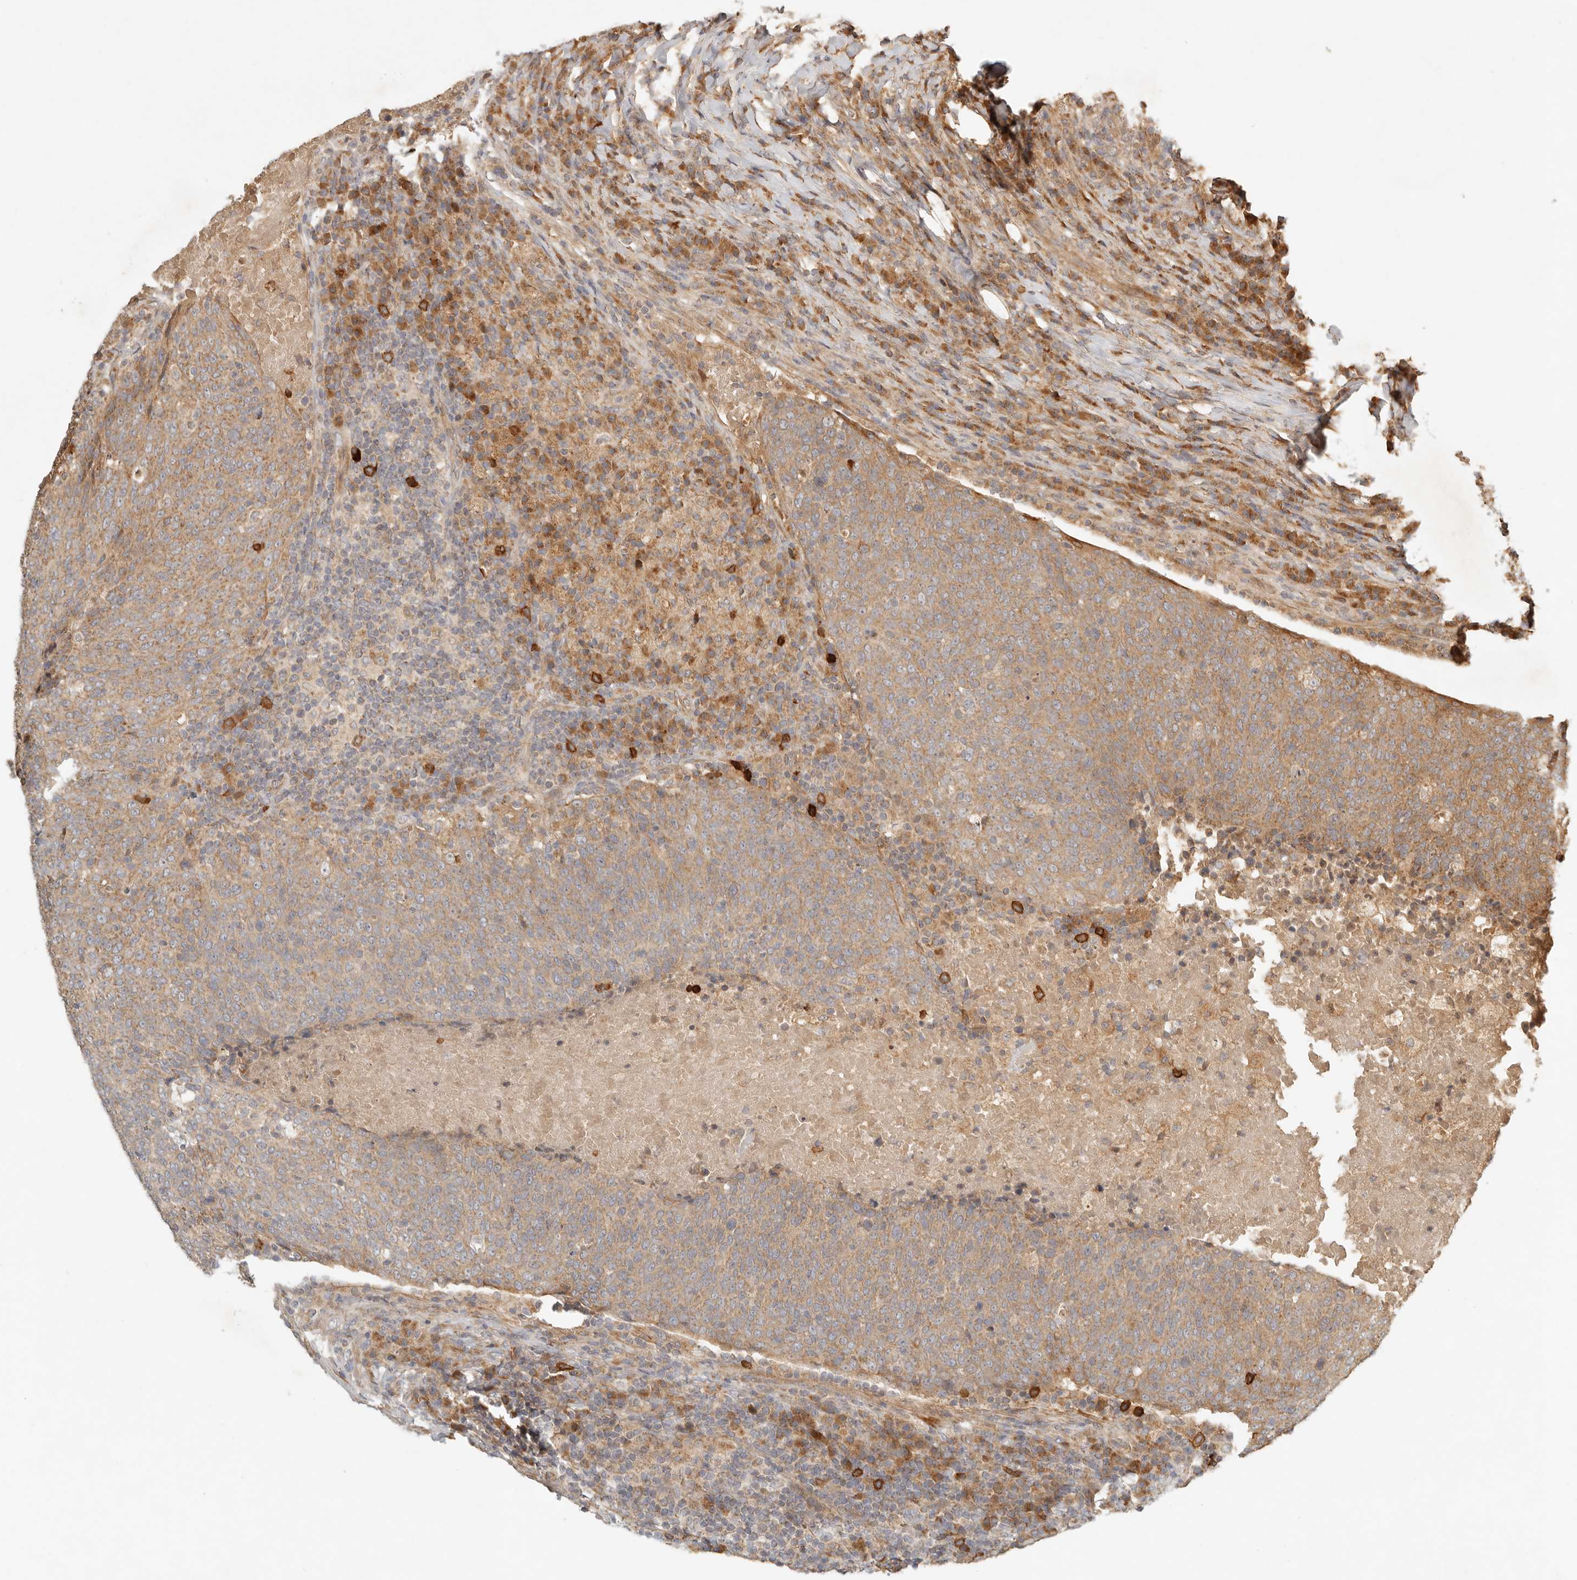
{"staining": {"intensity": "moderate", "quantity": ">75%", "location": "cytoplasmic/membranous"}, "tissue": "head and neck cancer", "cell_type": "Tumor cells", "image_type": "cancer", "snomed": [{"axis": "morphology", "description": "Squamous cell carcinoma, NOS"}, {"axis": "morphology", "description": "Squamous cell carcinoma, metastatic, NOS"}, {"axis": "topography", "description": "Lymph node"}, {"axis": "topography", "description": "Head-Neck"}], "caption": "DAB immunohistochemical staining of metastatic squamous cell carcinoma (head and neck) demonstrates moderate cytoplasmic/membranous protein staining in approximately >75% of tumor cells.", "gene": "CLEC4C", "patient": {"sex": "male", "age": 62}}